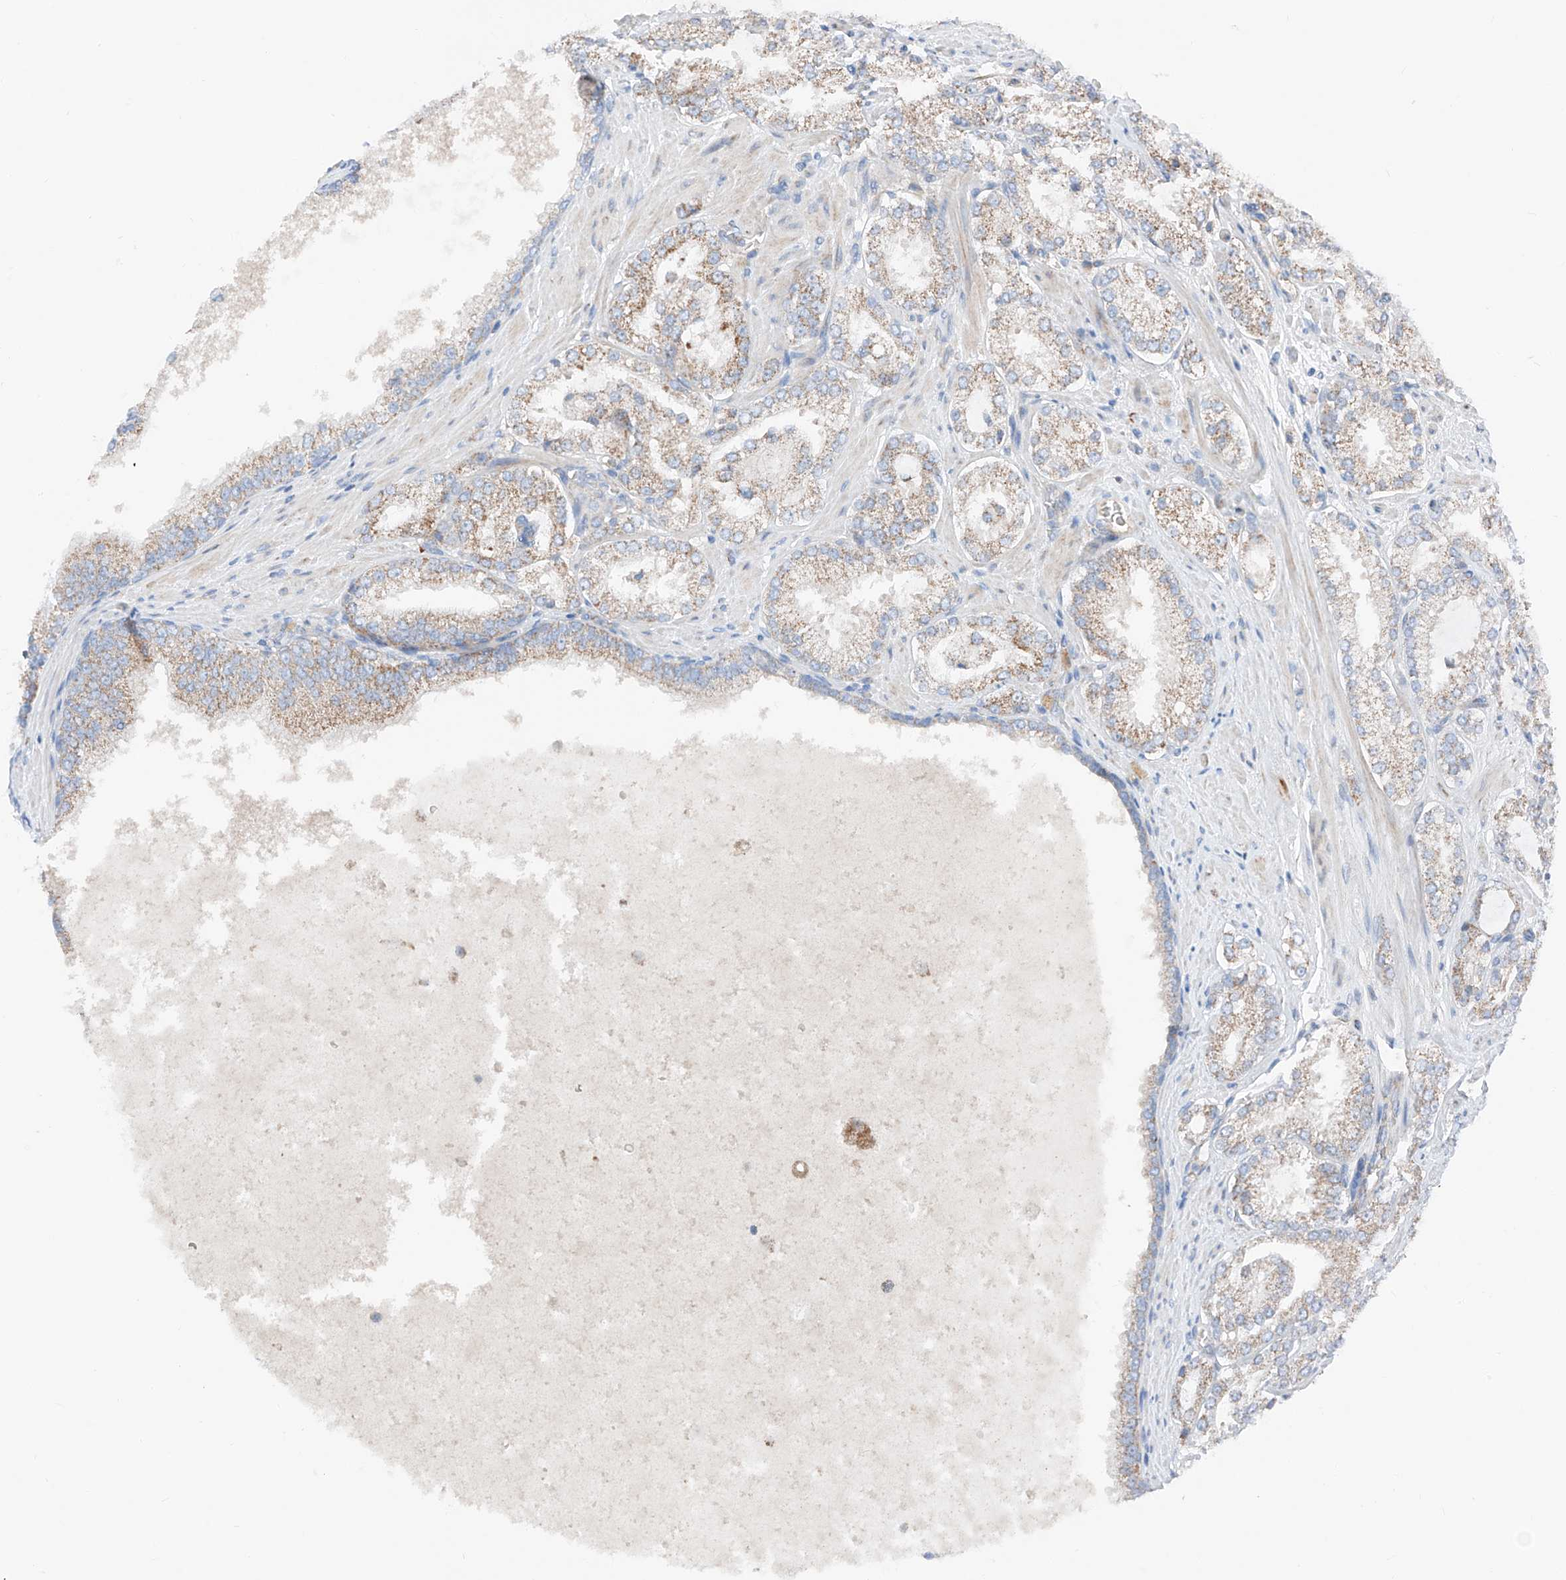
{"staining": {"intensity": "moderate", "quantity": "25%-75%", "location": "cytoplasmic/membranous"}, "tissue": "prostate cancer", "cell_type": "Tumor cells", "image_type": "cancer", "snomed": [{"axis": "morphology", "description": "Adenocarcinoma, High grade"}, {"axis": "topography", "description": "Prostate"}], "caption": "IHC photomicrograph of neoplastic tissue: human prostate cancer (adenocarcinoma (high-grade)) stained using immunohistochemistry exhibits medium levels of moderate protein expression localized specifically in the cytoplasmic/membranous of tumor cells, appearing as a cytoplasmic/membranous brown color.", "gene": "MRAP", "patient": {"sex": "male", "age": 73}}